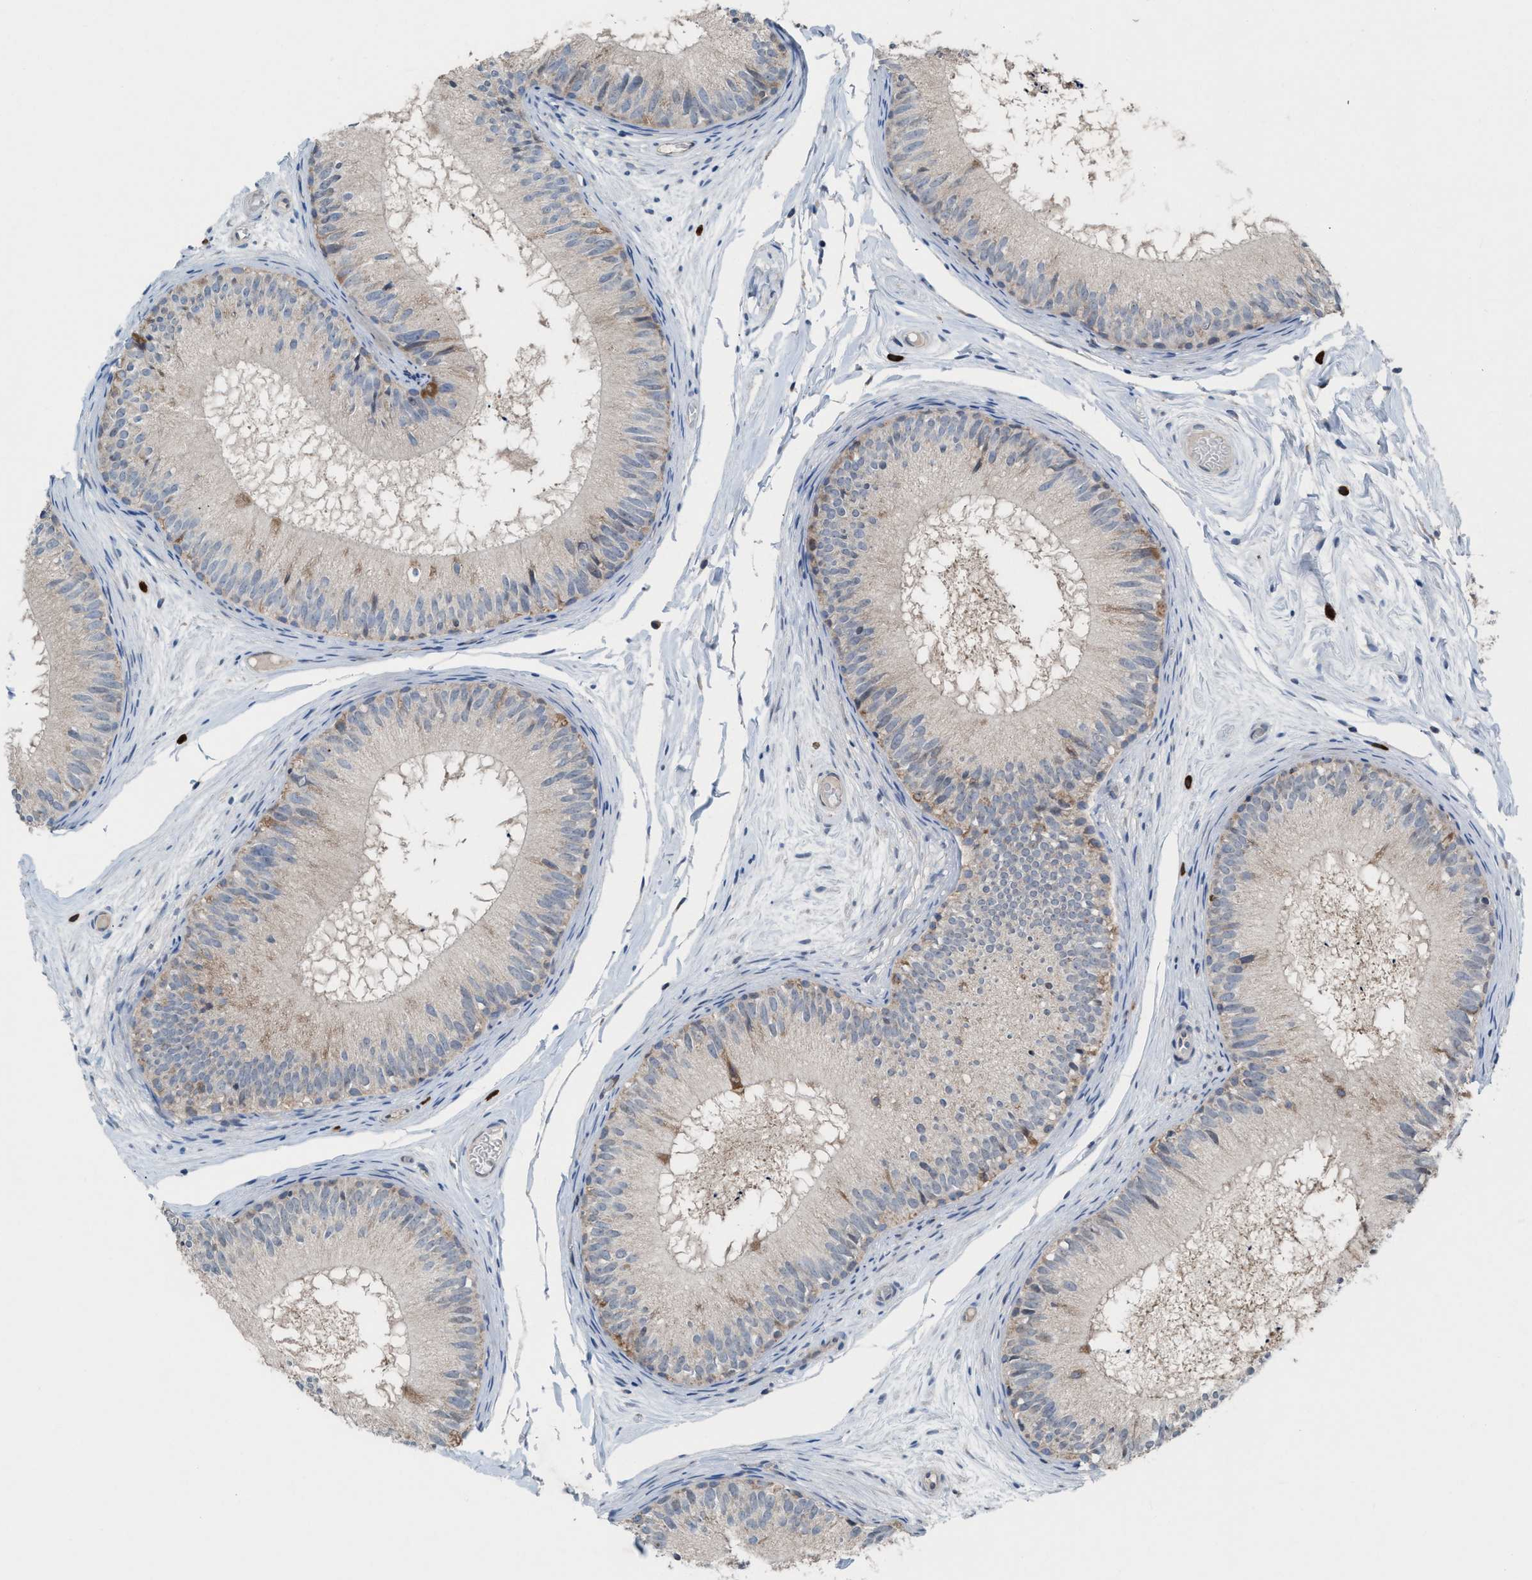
{"staining": {"intensity": "moderate", "quantity": "<25%", "location": "cytoplasmic/membranous"}, "tissue": "epididymis", "cell_type": "Glandular cells", "image_type": "normal", "snomed": [{"axis": "morphology", "description": "Normal tissue, NOS"}, {"axis": "topography", "description": "Epididymis"}], "caption": "Immunohistochemistry (IHC) of unremarkable human epididymis exhibits low levels of moderate cytoplasmic/membranous expression in about <25% of glandular cells.", "gene": "MRM1", "patient": {"sex": "male", "age": 46}}